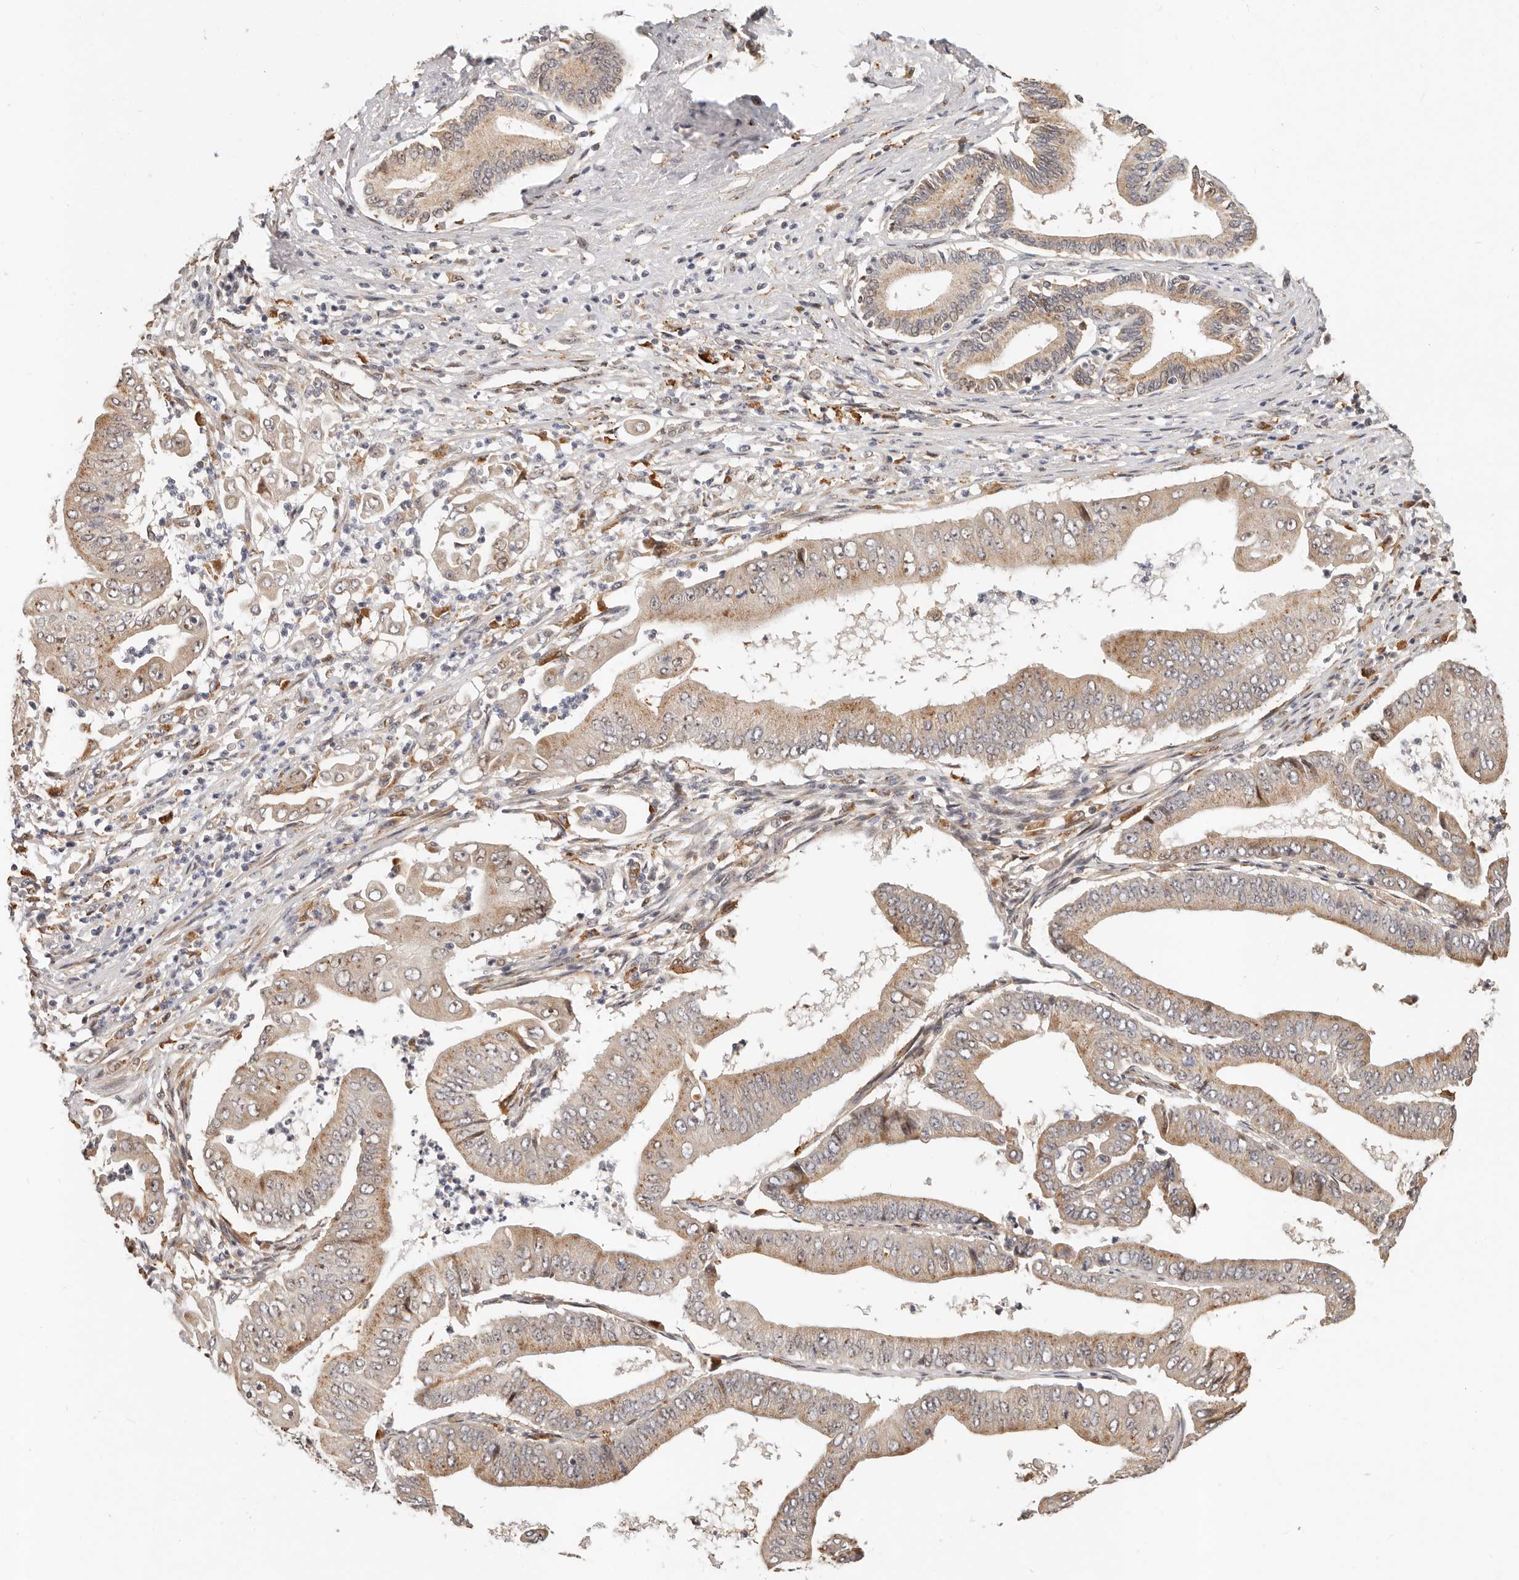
{"staining": {"intensity": "moderate", "quantity": ">75%", "location": "cytoplasmic/membranous"}, "tissue": "pancreatic cancer", "cell_type": "Tumor cells", "image_type": "cancer", "snomed": [{"axis": "morphology", "description": "Adenocarcinoma, NOS"}, {"axis": "topography", "description": "Pancreas"}], "caption": "Immunohistochemistry photomicrograph of neoplastic tissue: human pancreatic adenocarcinoma stained using IHC shows medium levels of moderate protein expression localized specifically in the cytoplasmic/membranous of tumor cells, appearing as a cytoplasmic/membranous brown color.", "gene": "ZRANB1", "patient": {"sex": "female", "age": 77}}